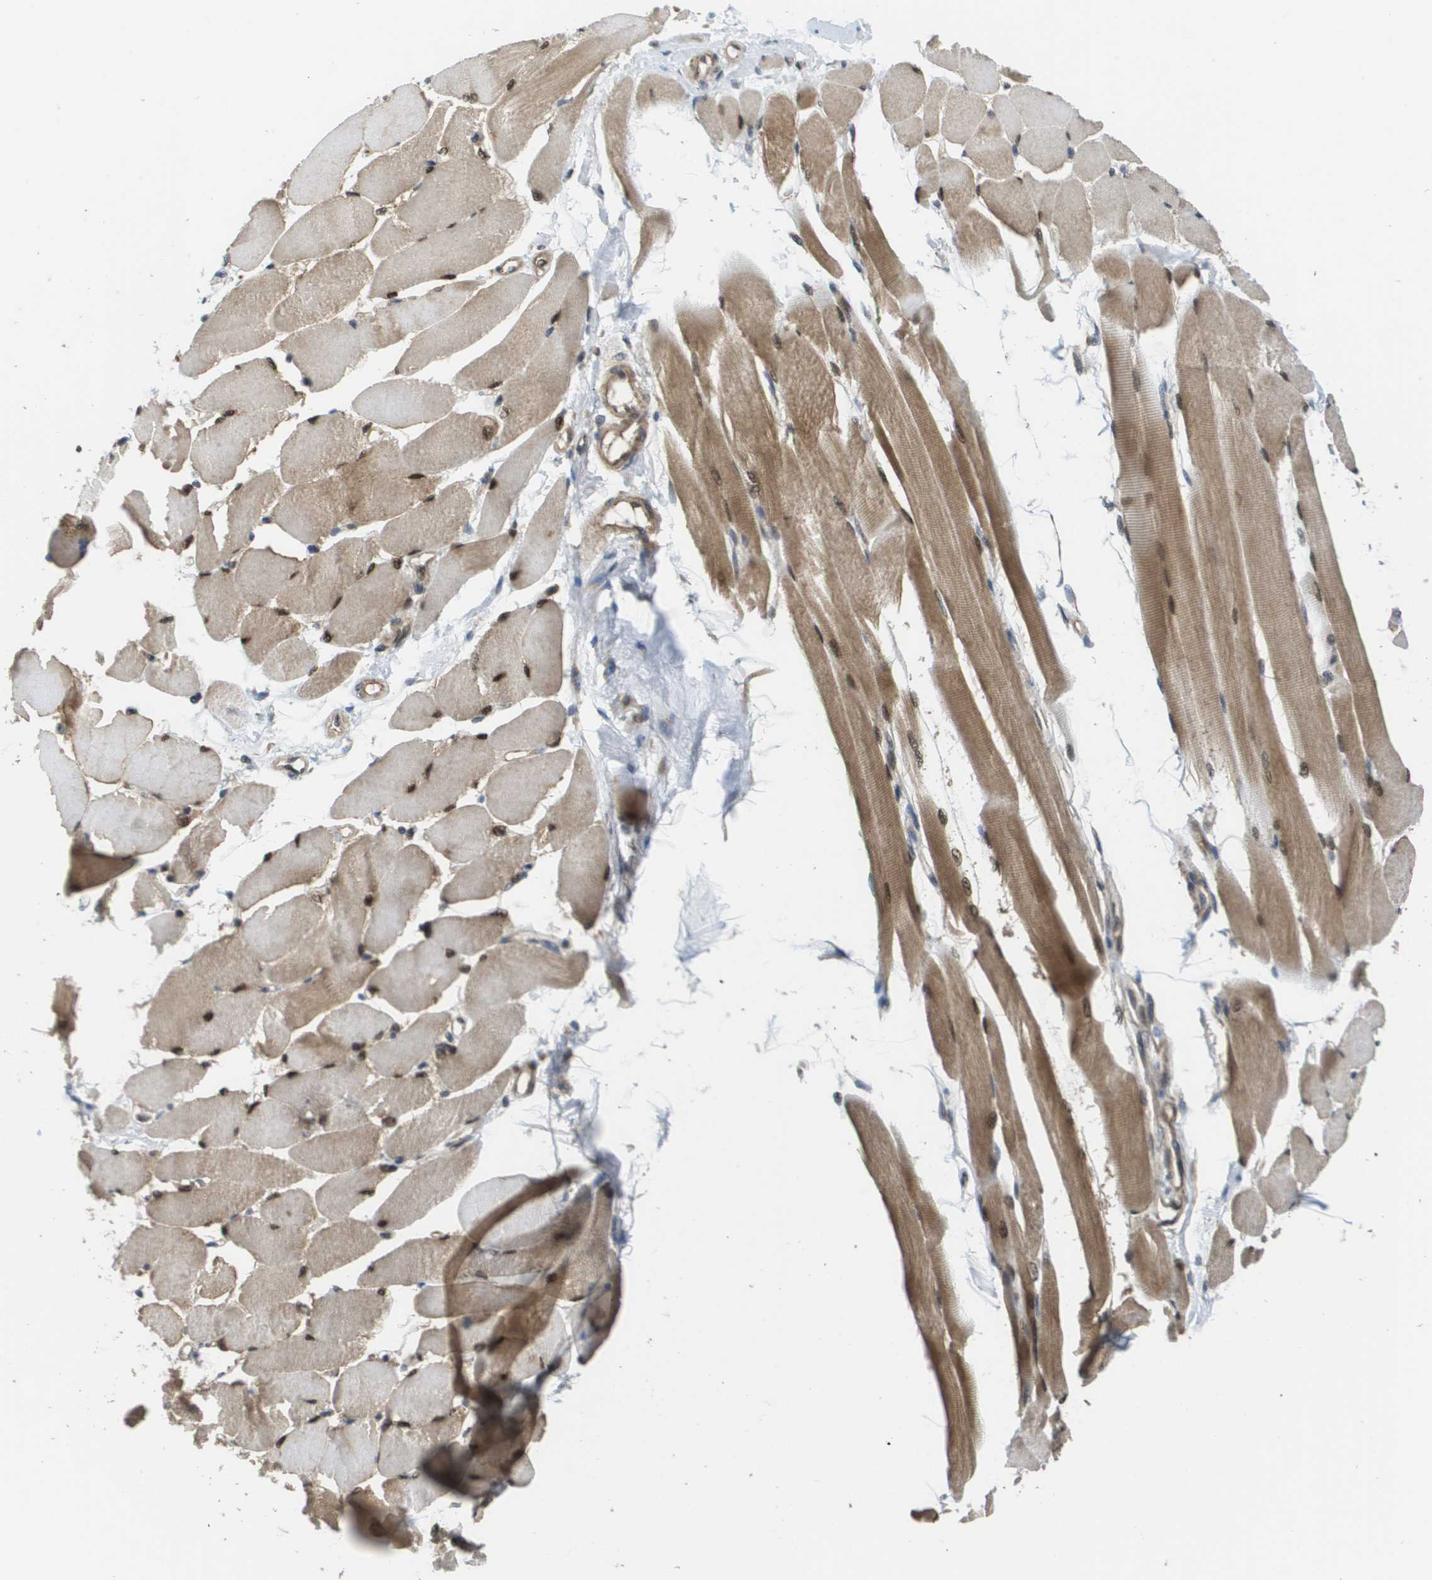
{"staining": {"intensity": "strong", "quantity": ">75%", "location": "cytoplasmic/membranous,nuclear"}, "tissue": "skeletal muscle", "cell_type": "Myocytes", "image_type": "normal", "snomed": [{"axis": "morphology", "description": "Normal tissue, NOS"}, {"axis": "topography", "description": "Skeletal muscle"}, {"axis": "topography", "description": "Peripheral nerve tissue"}], "caption": "DAB immunohistochemical staining of normal skeletal muscle displays strong cytoplasmic/membranous,nuclear protein expression in approximately >75% of myocytes. (brown staining indicates protein expression, while blue staining denotes nuclei).", "gene": "RBM38", "patient": {"sex": "female", "age": 84}}